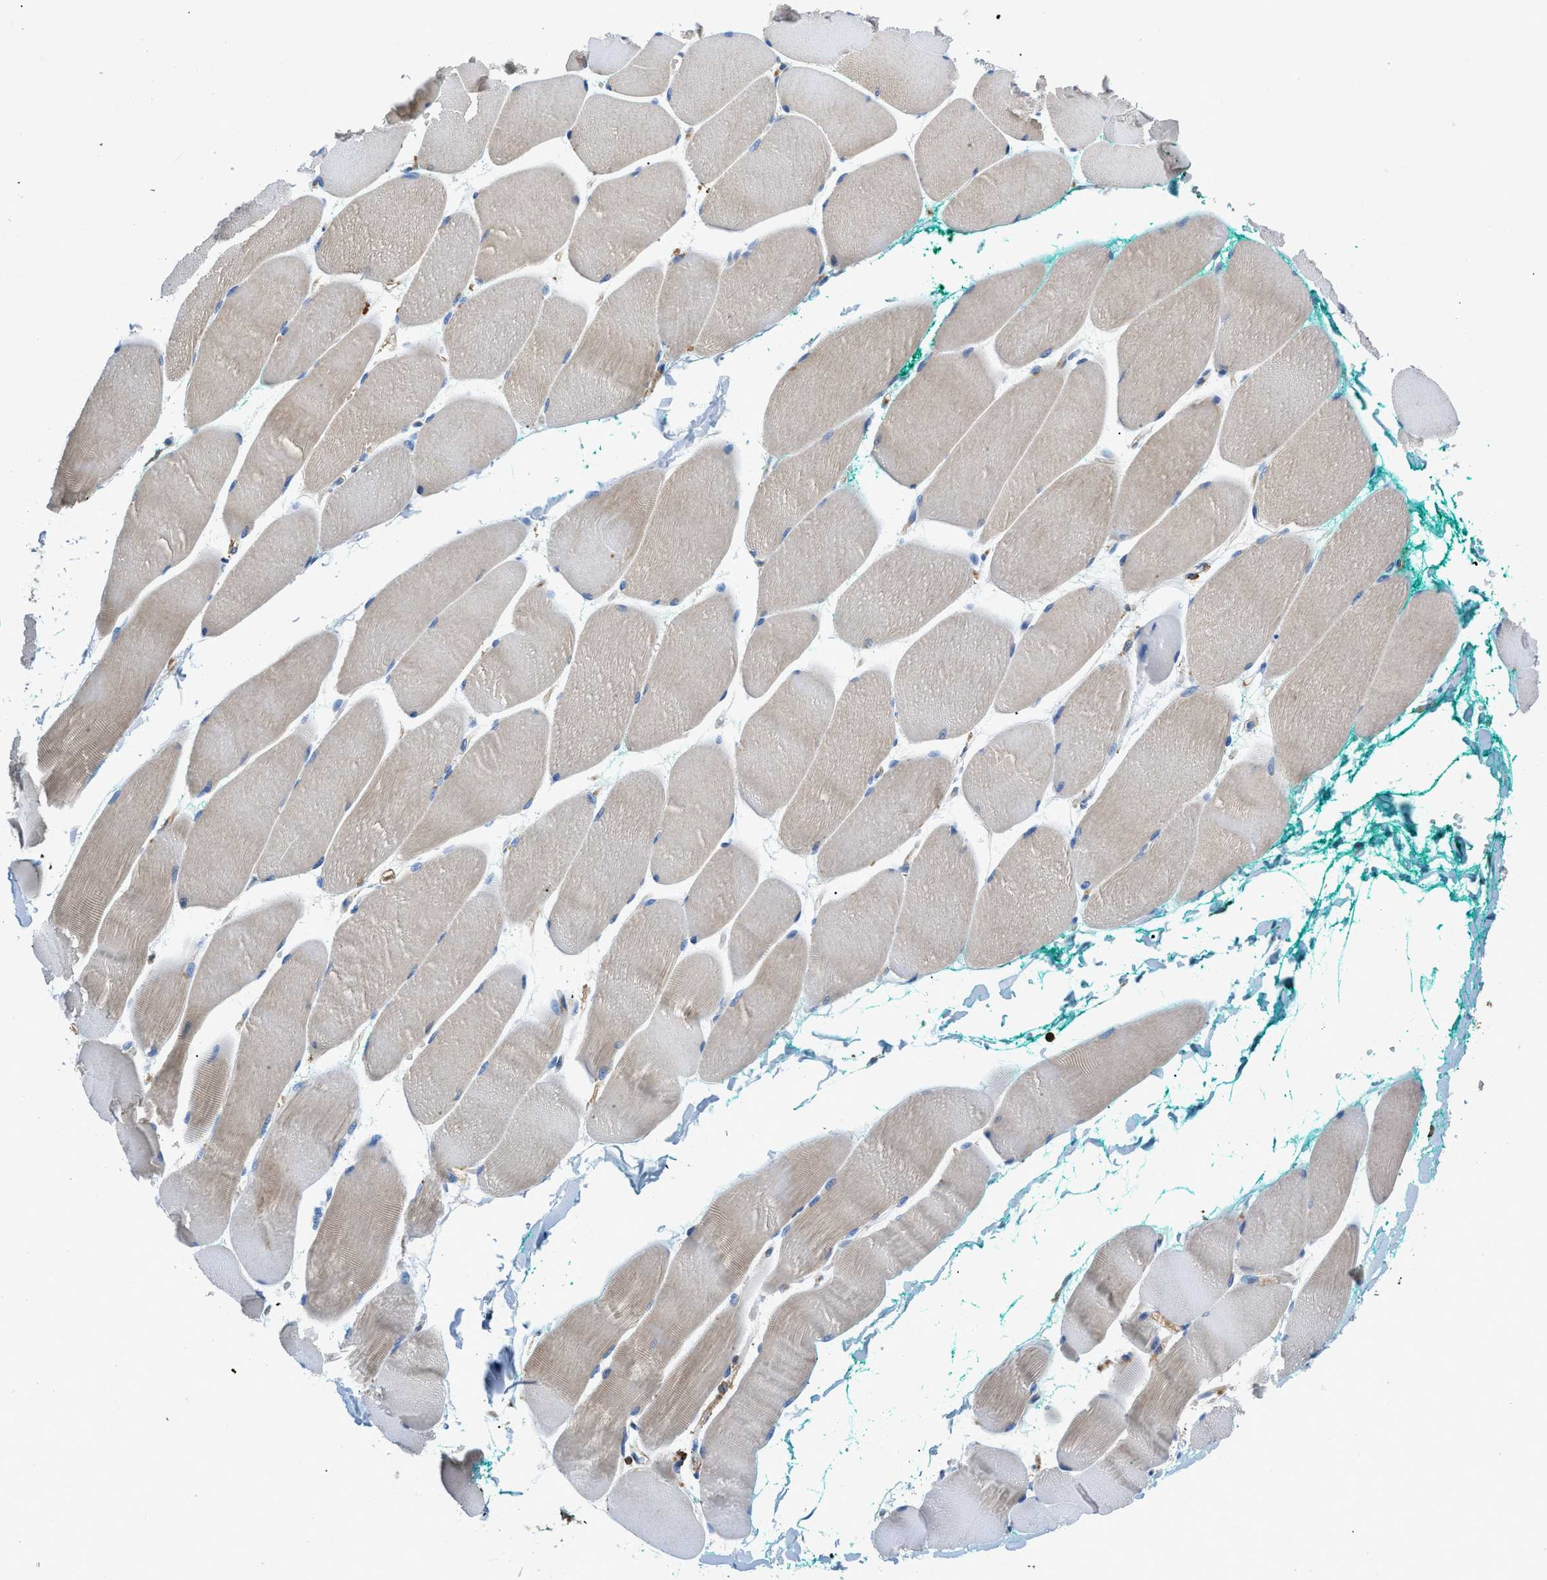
{"staining": {"intensity": "weak", "quantity": "<25%", "location": "cytoplasmic/membranous"}, "tissue": "skeletal muscle", "cell_type": "Myocytes", "image_type": "normal", "snomed": [{"axis": "morphology", "description": "Normal tissue, NOS"}, {"axis": "morphology", "description": "Squamous cell carcinoma, NOS"}, {"axis": "topography", "description": "Skeletal muscle"}], "caption": "This image is of normal skeletal muscle stained with IHC to label a protein in brown with the nuclei are counter-stained blue. There is no staining in myocytes.", "gene": "ATP6V0D1", "patient": {"sex": "male", "age": 51}}